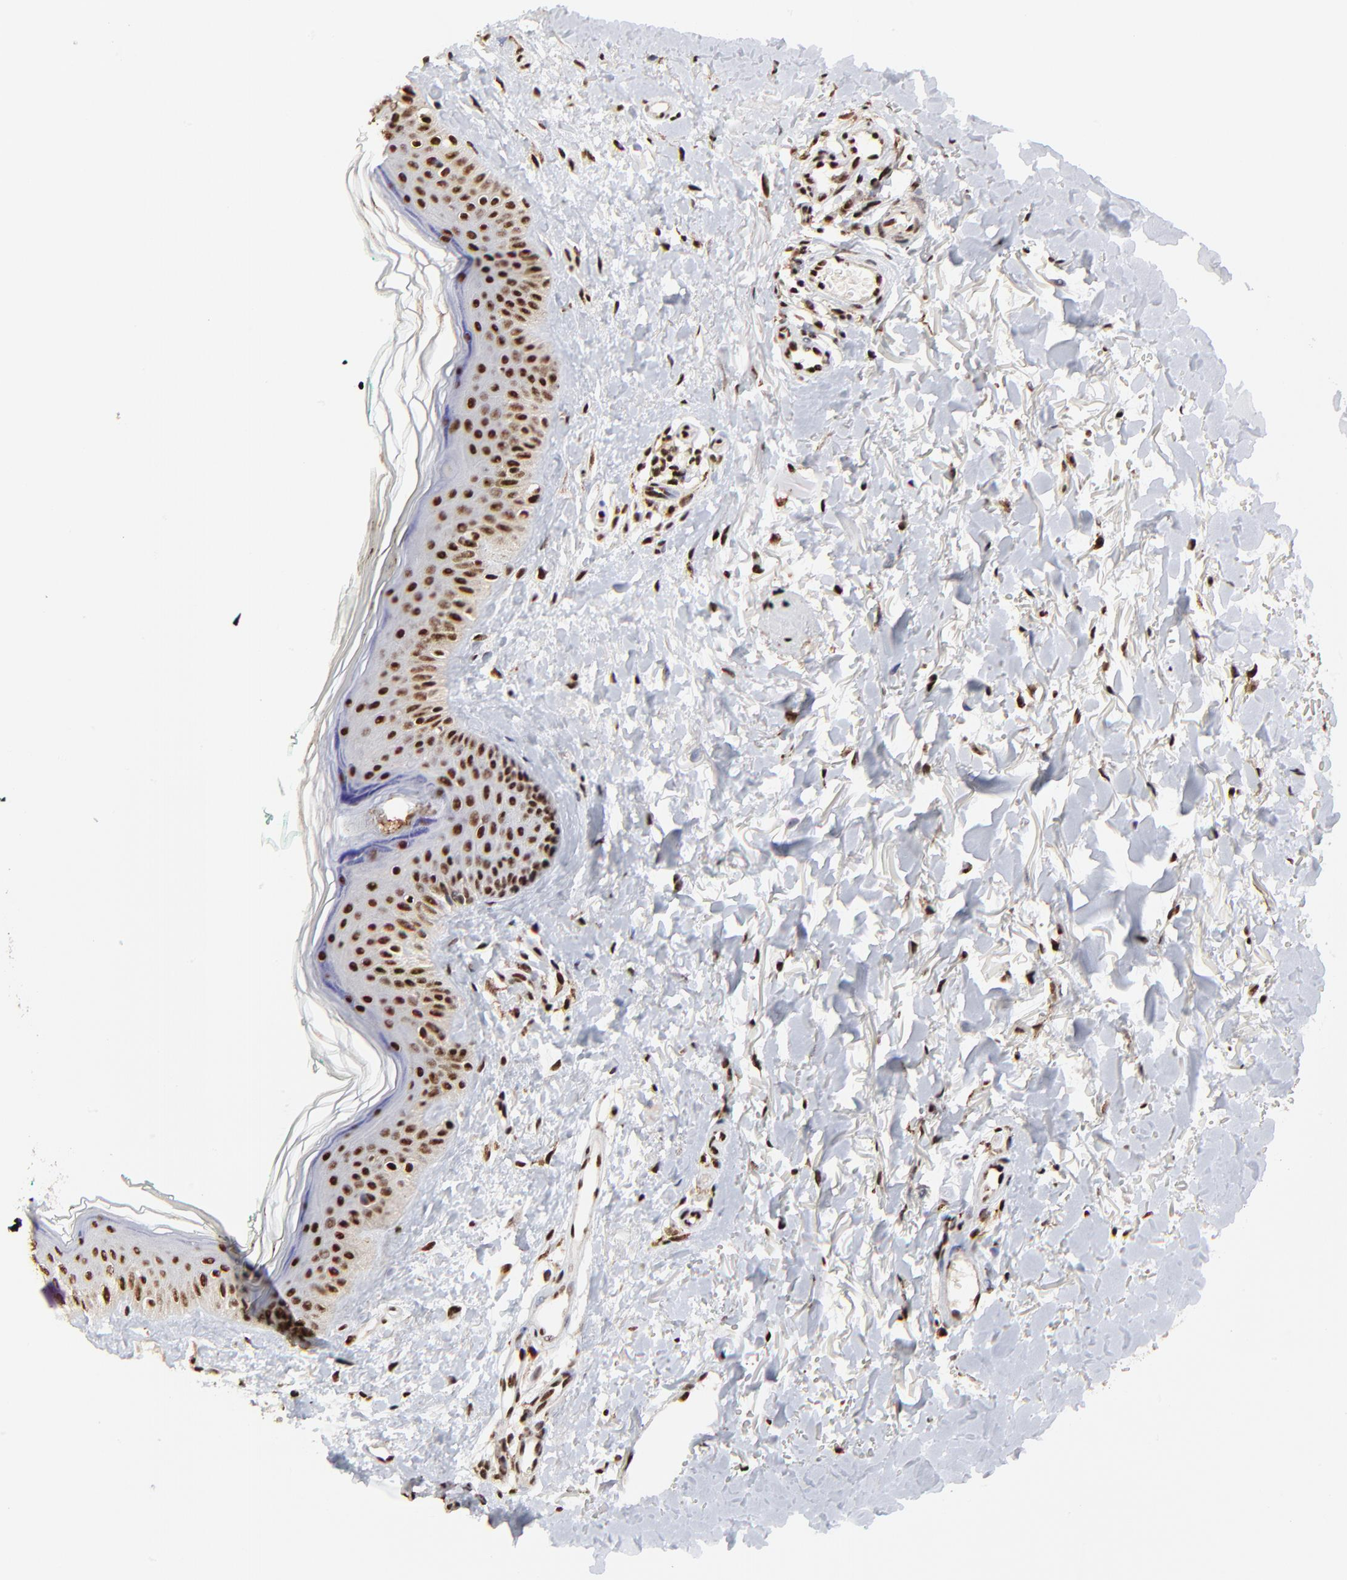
{"staining": {"intensity": "strong", "quantity": ">75%", "location": "nuclear"}, "tissue": "skin", "cell_type": "Fibroblasts", "image_type": "normal", "snomed": [{"axis": "morphology", "description": "Normal tissue, NOS"}, {"axis": "topography", "description": "Skin"}], "caption": "DAB (3,3'-diaminobenzidine) immunohistochemical staining of unremarkable human skin demonstrates strong nuclear protein positivity in approximately >75% of fibroblasts. The protein is shown in brown color, while the nuclei are stained blue.", "gene": "RBM22", "patient": {"sex": "male", "age": 71}}